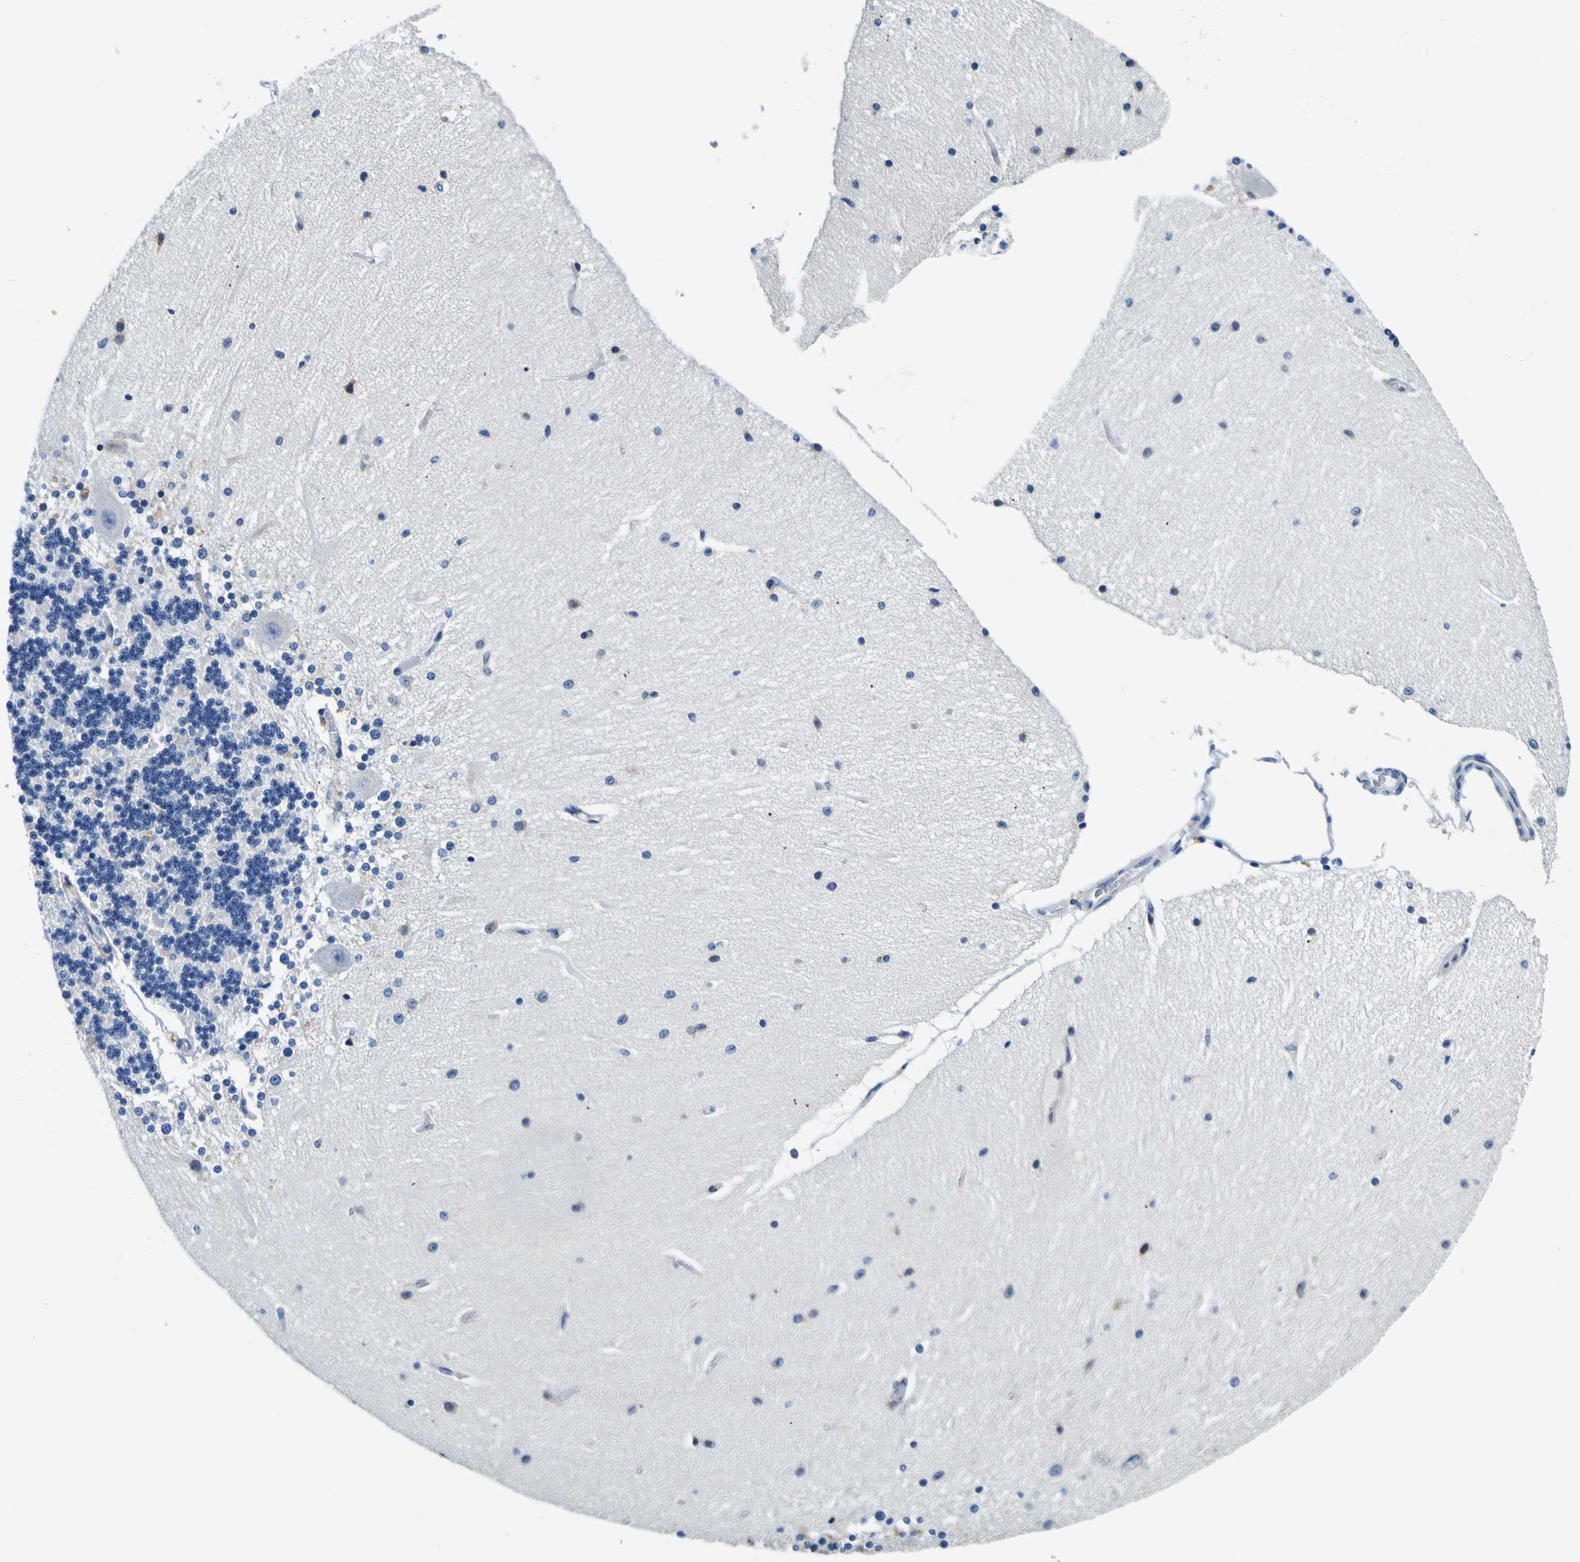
{"staining": {"intensity": "negative", "quantity": "none", "location": "none"}, "tissue": "cerebellum", "cell_type": "Cells in granular layer", "image_type": "normal", "snomed": [{"axis": "morphology", "description": "Normal tissue, NOS"}, {"axis": "topography", "description": "Cerebellum"}], "caption": "Immunohistochemical staining of normal cerebellum exhibits no significant staining in cells in granular layer.", "gene": "NLRP3", "patient": {"sex": "female", "age": 54}}